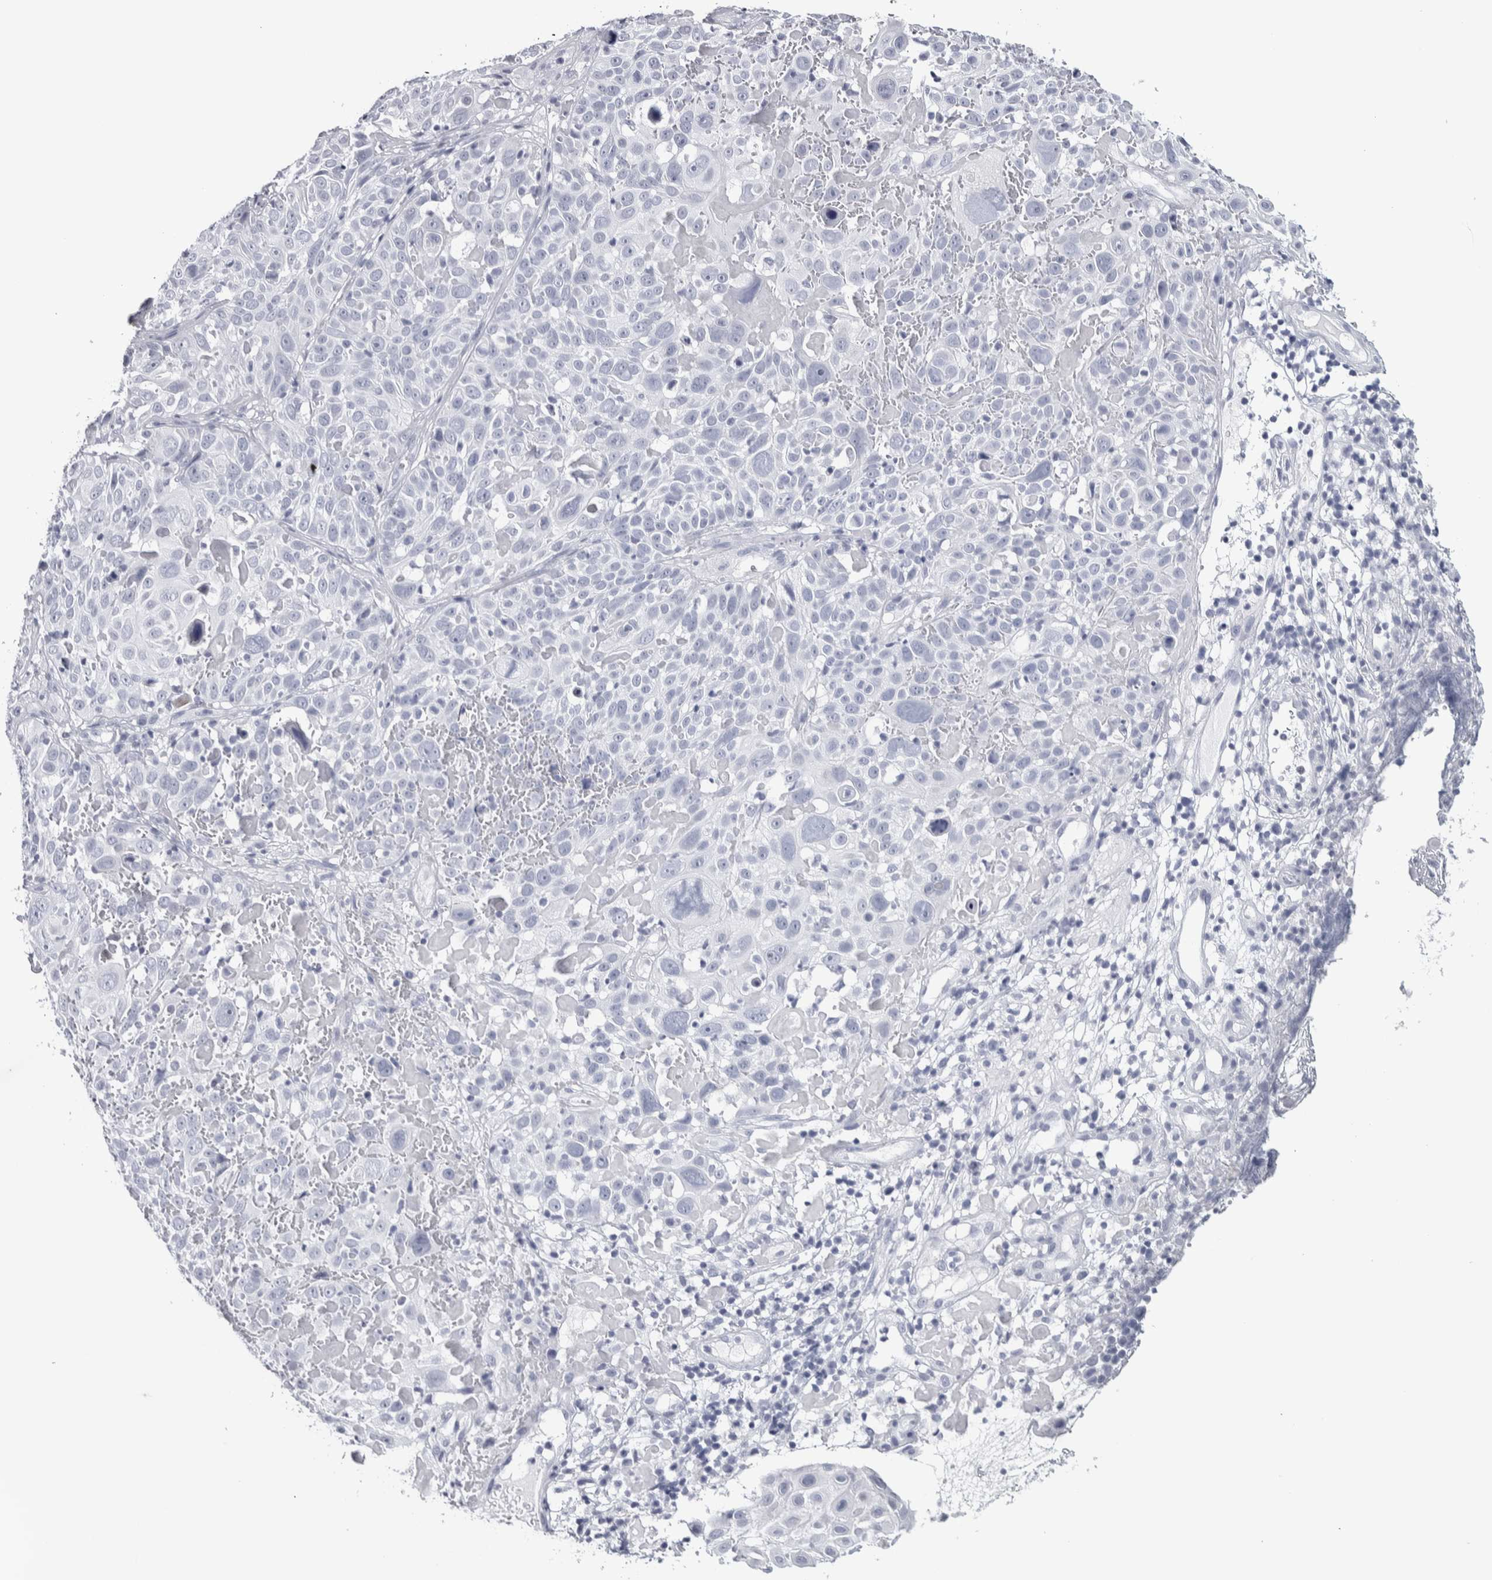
{"staining": {"intensity": "negative", "quantity": "none", "location": "none"}, "tissue": "cervical cancer", "cell_type": "Tumor cells", "image_type": "cancer", "snomed": [{"axis": "morphology", "description": "Squamous cell carcinoma, NOS"}, {"axis": "topography", "description": "Cervix"}], "caption": "Immunohistochemistry (IHC) micrograph of neoplastic tissue: cervical cancer (squamous cell carcinoma) stained with DAB (3,3'-diaminobenzidine) reveals no significant protein expression in tumor cells.", "gene": "NECAB1", "patient": {"sex": "female", "age": 74}}